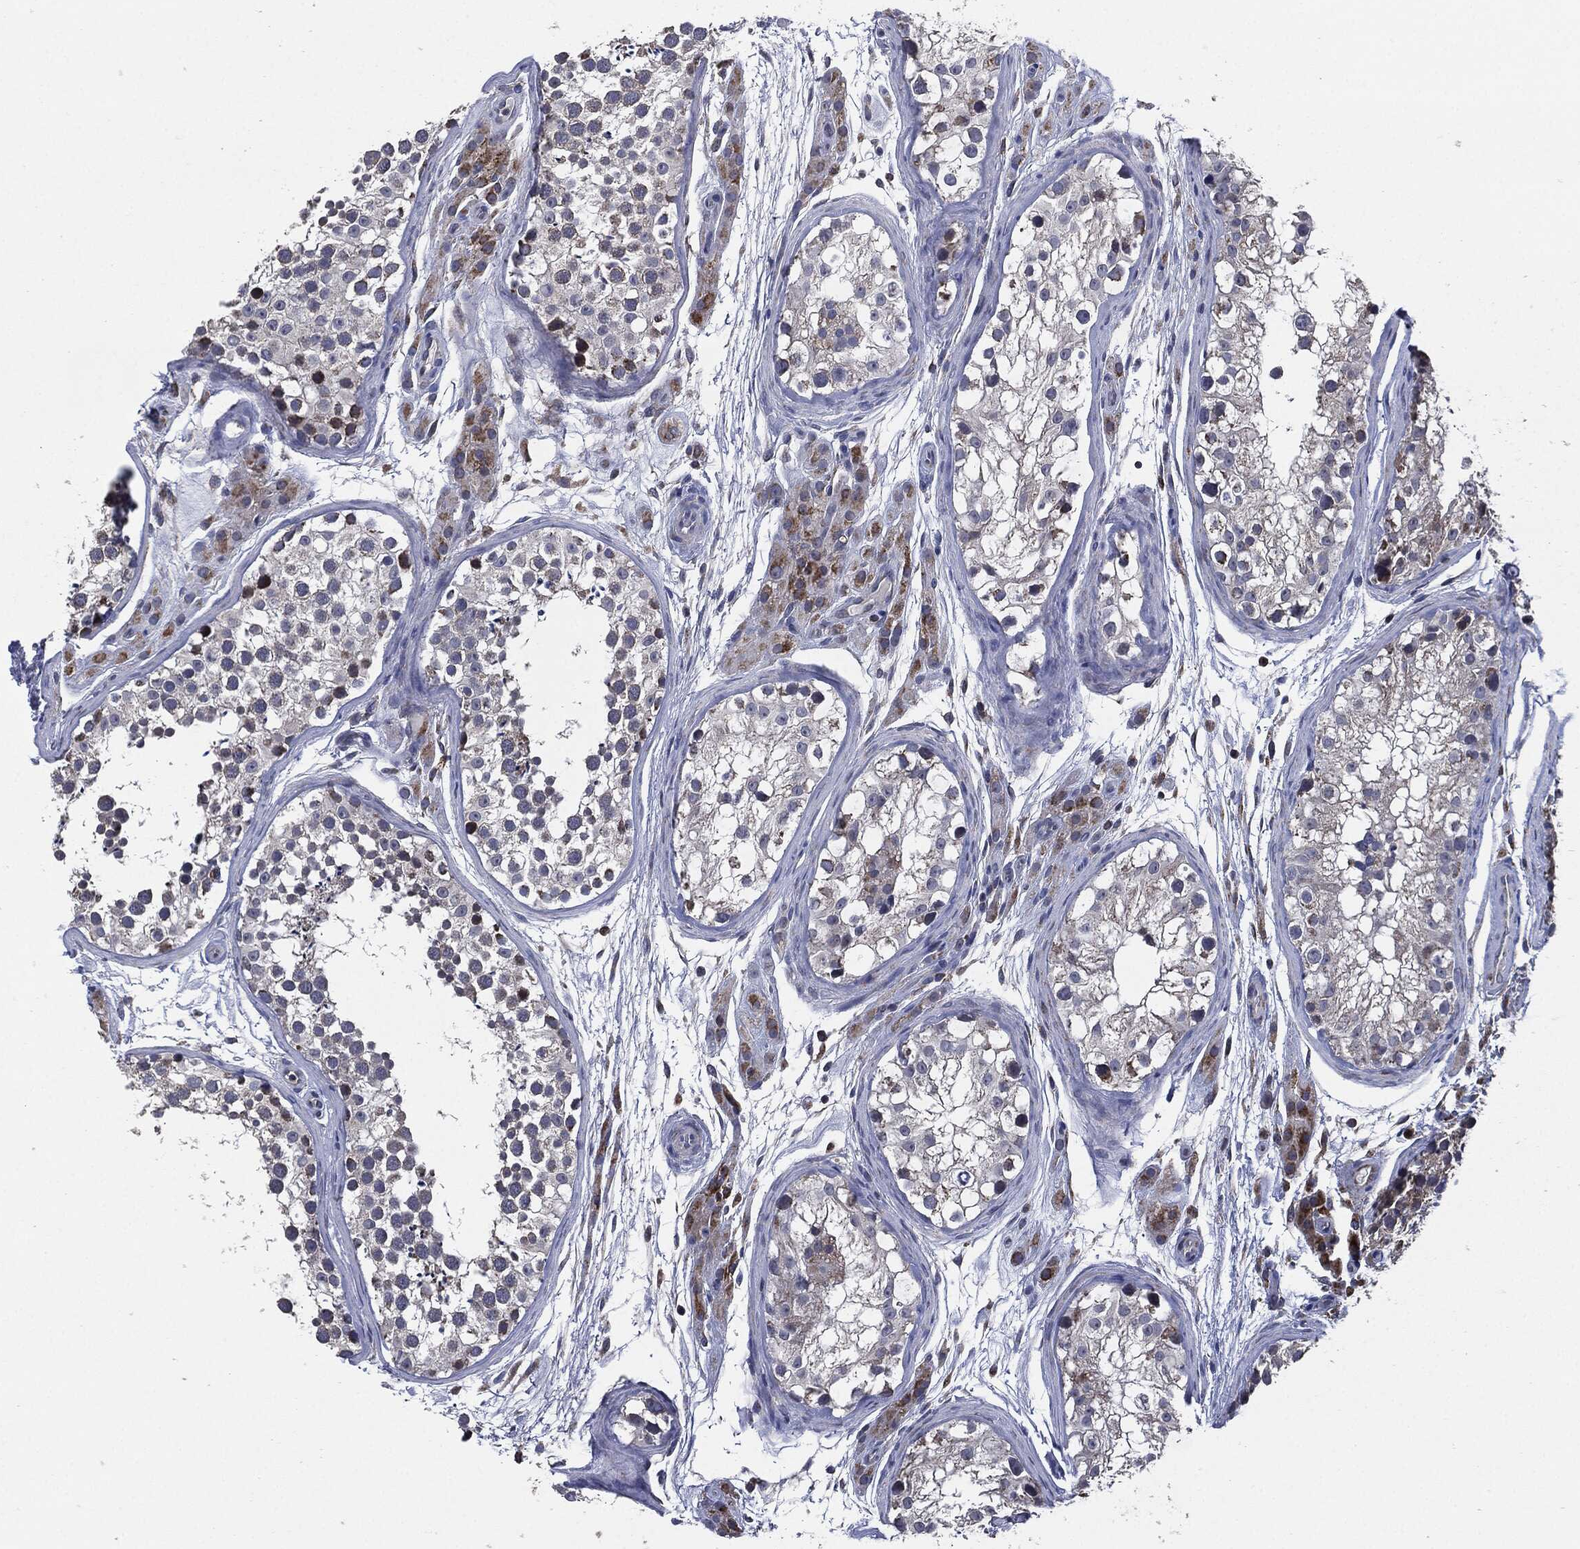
{"staining": {"intensity": "moderate", "quantity": "25%-75%", "location": "cytoplasmic/membranous"}, "tissue": "testis", "cell_type": "Cells in seminiferous ducts", "image_type": "normal", "snomed": [{"axis": "morphology", "description": "Normal tissue, NOS"}, {"axis": "topography", "description": "Testis"}], "caption": "Immunohistochemistry (IHC) of benign testis demonstrates medium levels of moderate cytoplasmic/membranous positivity in about 25%-75% of cells in seminiferous ducts.", "gene": "NDUFV2", "patient": {"sex": "male", "age": 31}}